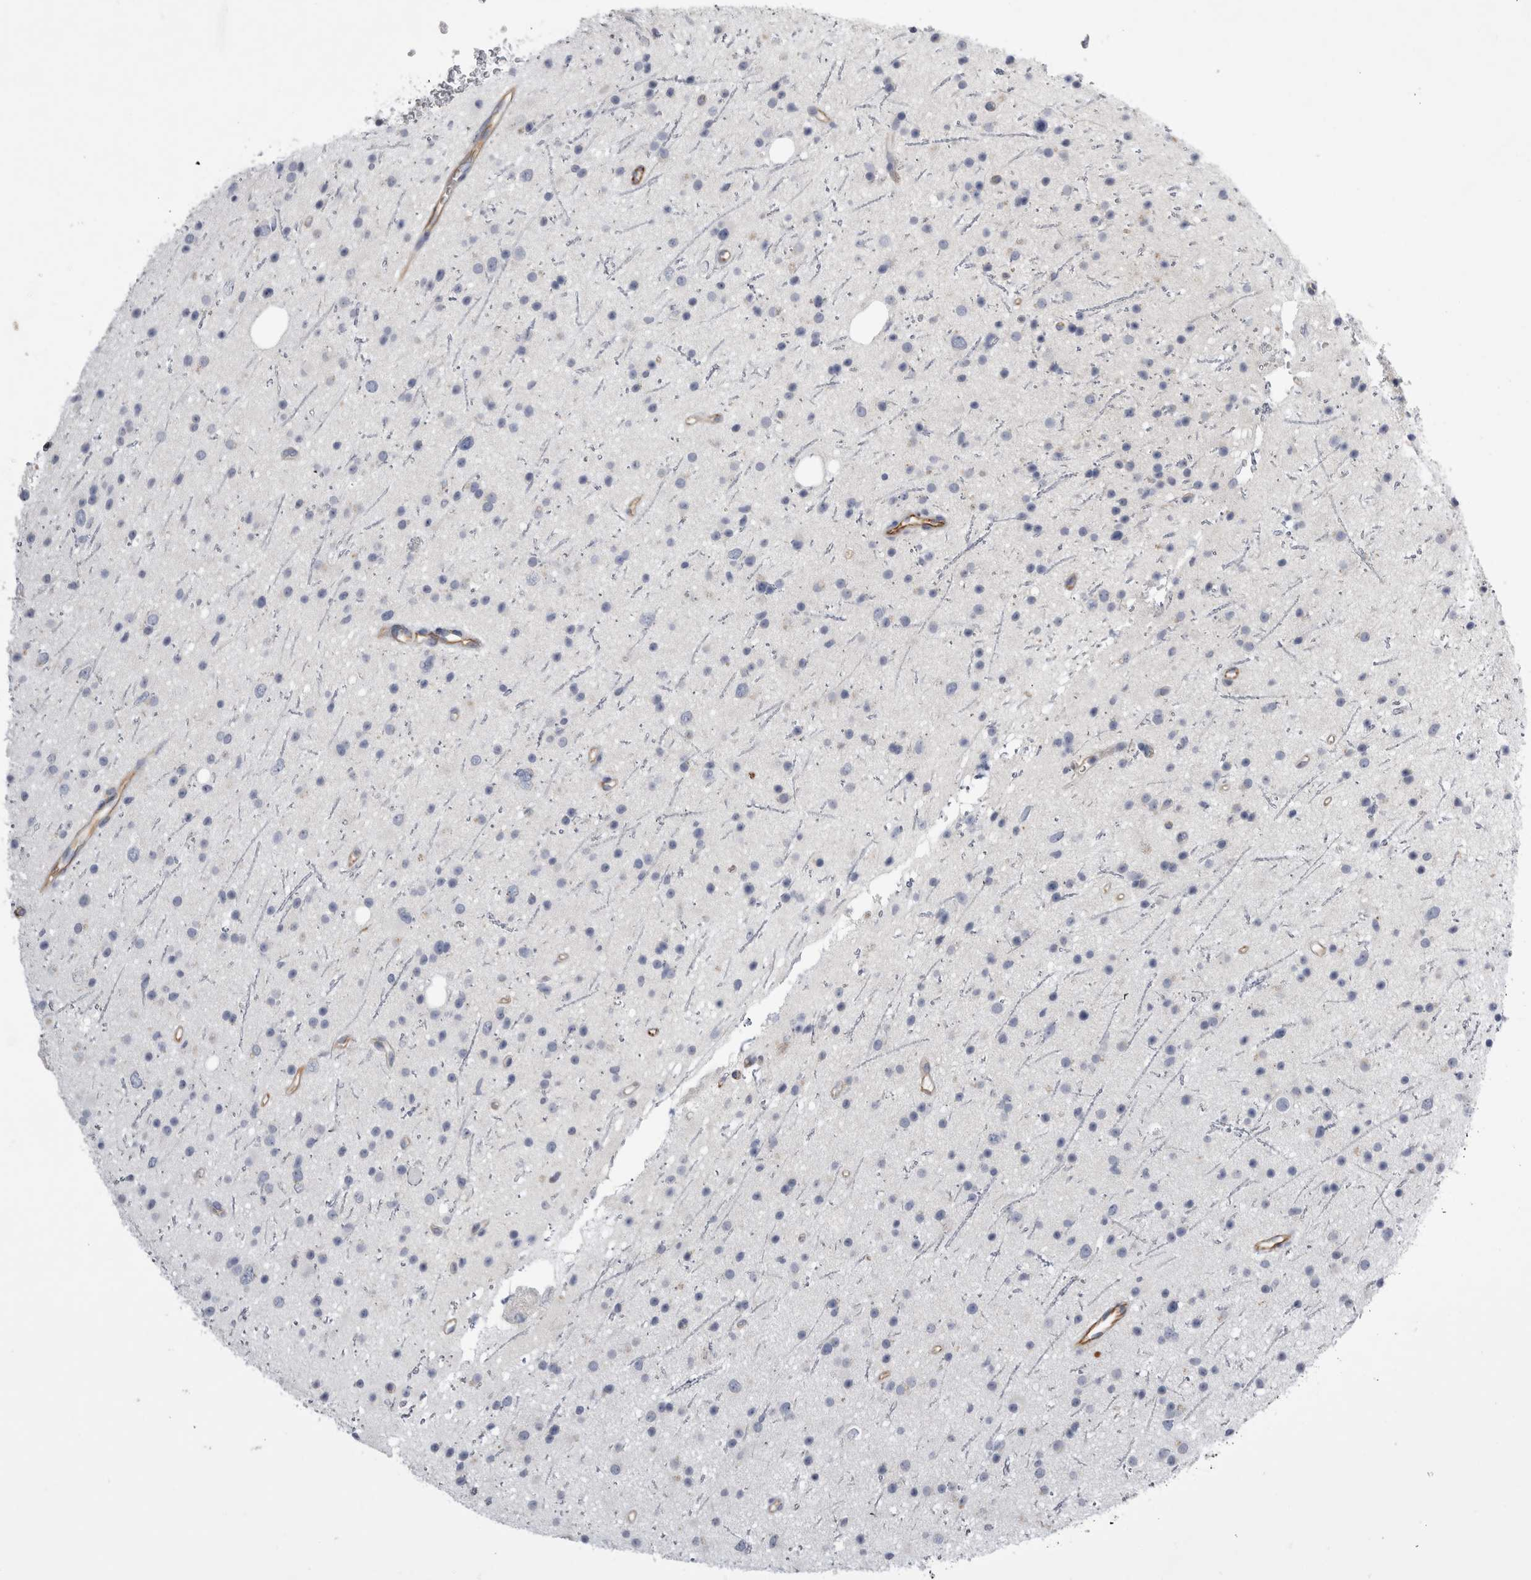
{"staining": {"intensity": "negative", "quantity": "none", "location": "none"}, "tissue": "glioma", "cell_type": "Tumor cells", "image_type": "cancer", "snomed": [{"axis": "morphology", "description": "Glioma, malignant, Low grade"}, {"axis": "topography", "description": "Cerebral cortex"}], "caption": "The immunohistochemistry (IHC) histopathology image has no significant expression in tumor cells of glioma tissue. The staining was performed using DAB to visualize the protein expression in brown, while the nuclei were stained in blue with hematoxylin (Magnification: 20x).", "gene": "STRADB", "patient": {"sex": "female", "age": 39}}